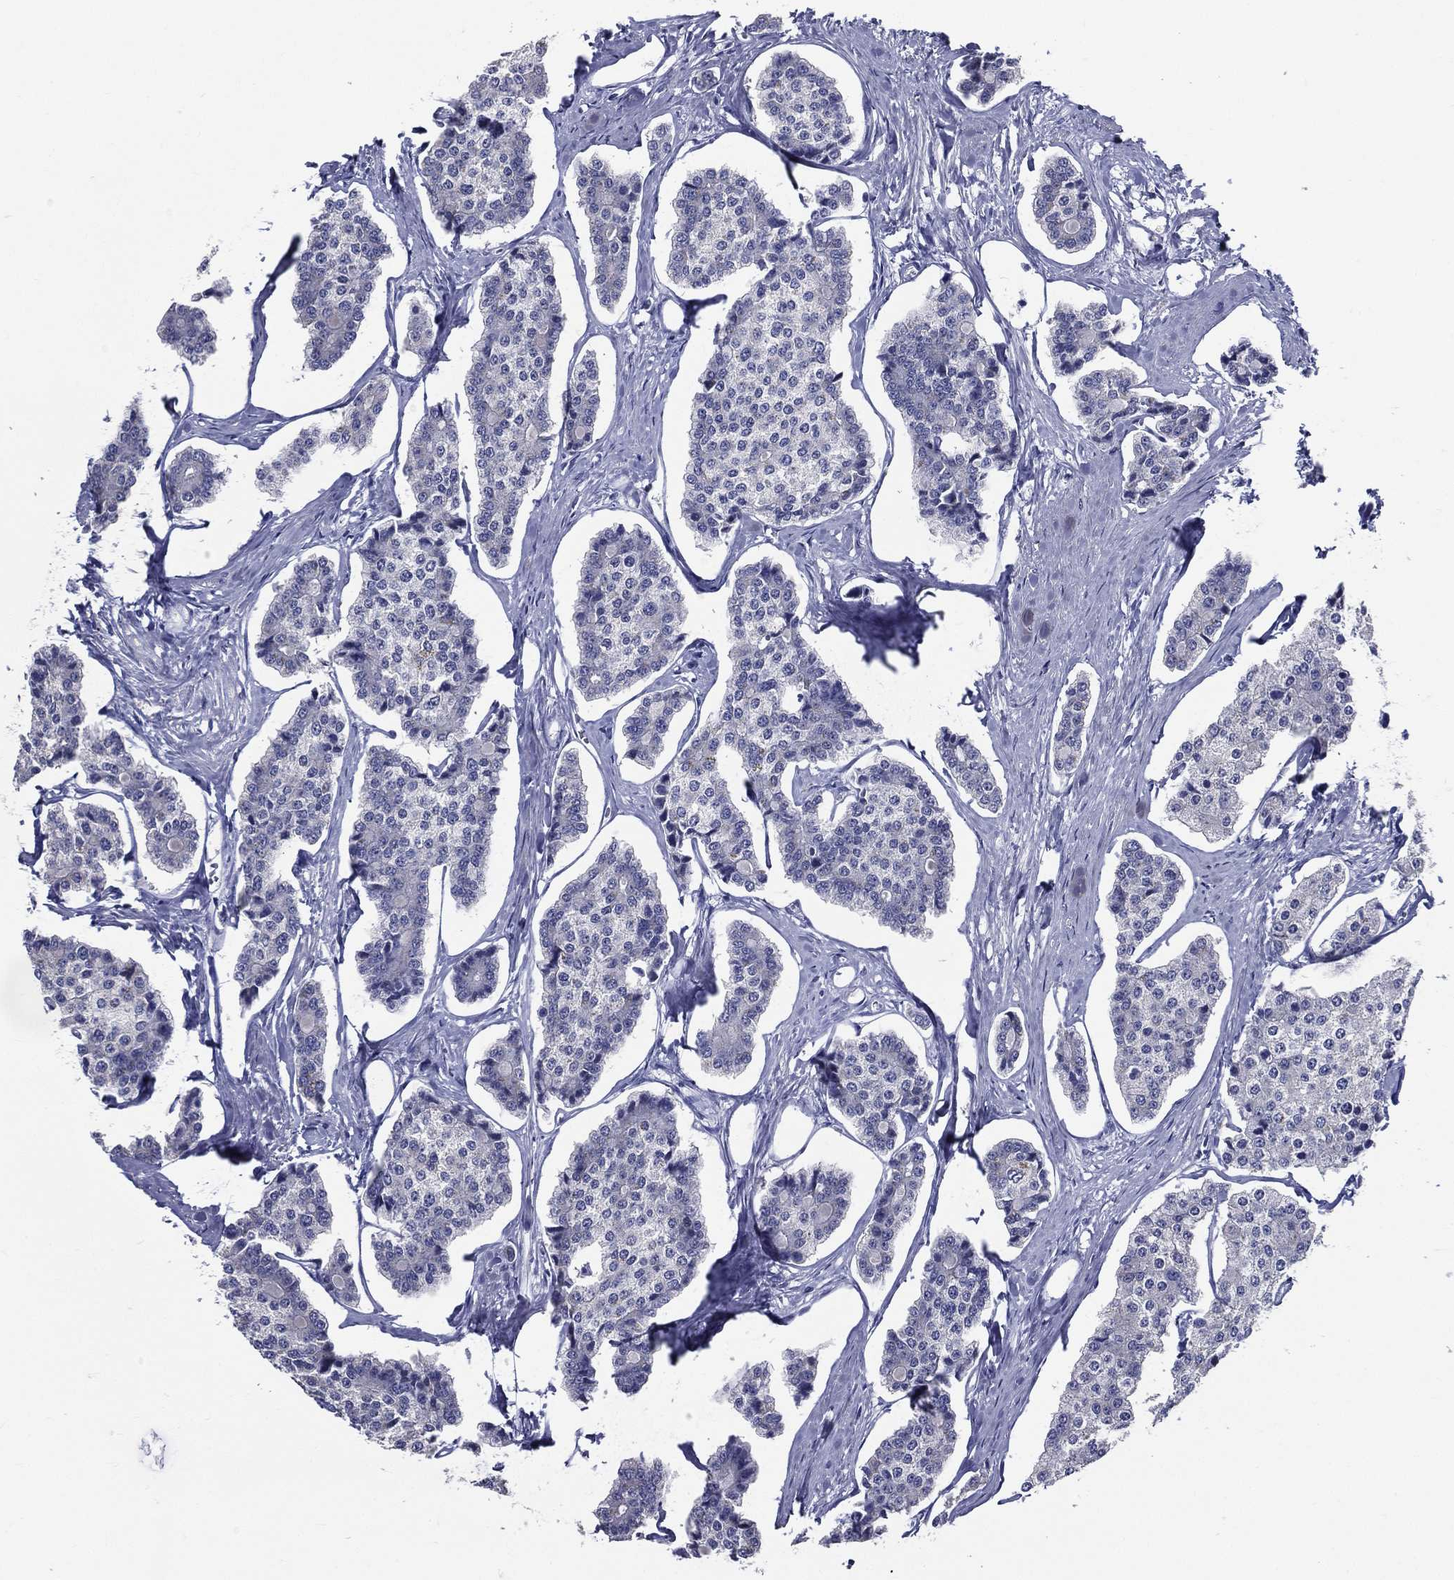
{"staining": {"intensity": "negative", "quantity": "none", "location": "none"}, "tissue": "carcinoid", "cell_type": "Tumor cells", "image_type": "cancer", "snomed": [{"axis": "morphology", "description": "Carcinoid, malignant, NOS"}, {"axis": "topography", "description": "Small intestine"}], "caption": "High magnification brightfield microscopy of carcinoid stained with DAB (3,3'-diaminobenzidine) (brown) and counterstained with hematoxylin (blue): tumor cells show no significant staining. (Stains: DAB IHC with hematoxylin counter stain, Microscopy: brightfield microscopy at high magnification).", "gene": "DPYS", "patient": {"sex": "female", "age": 65}}